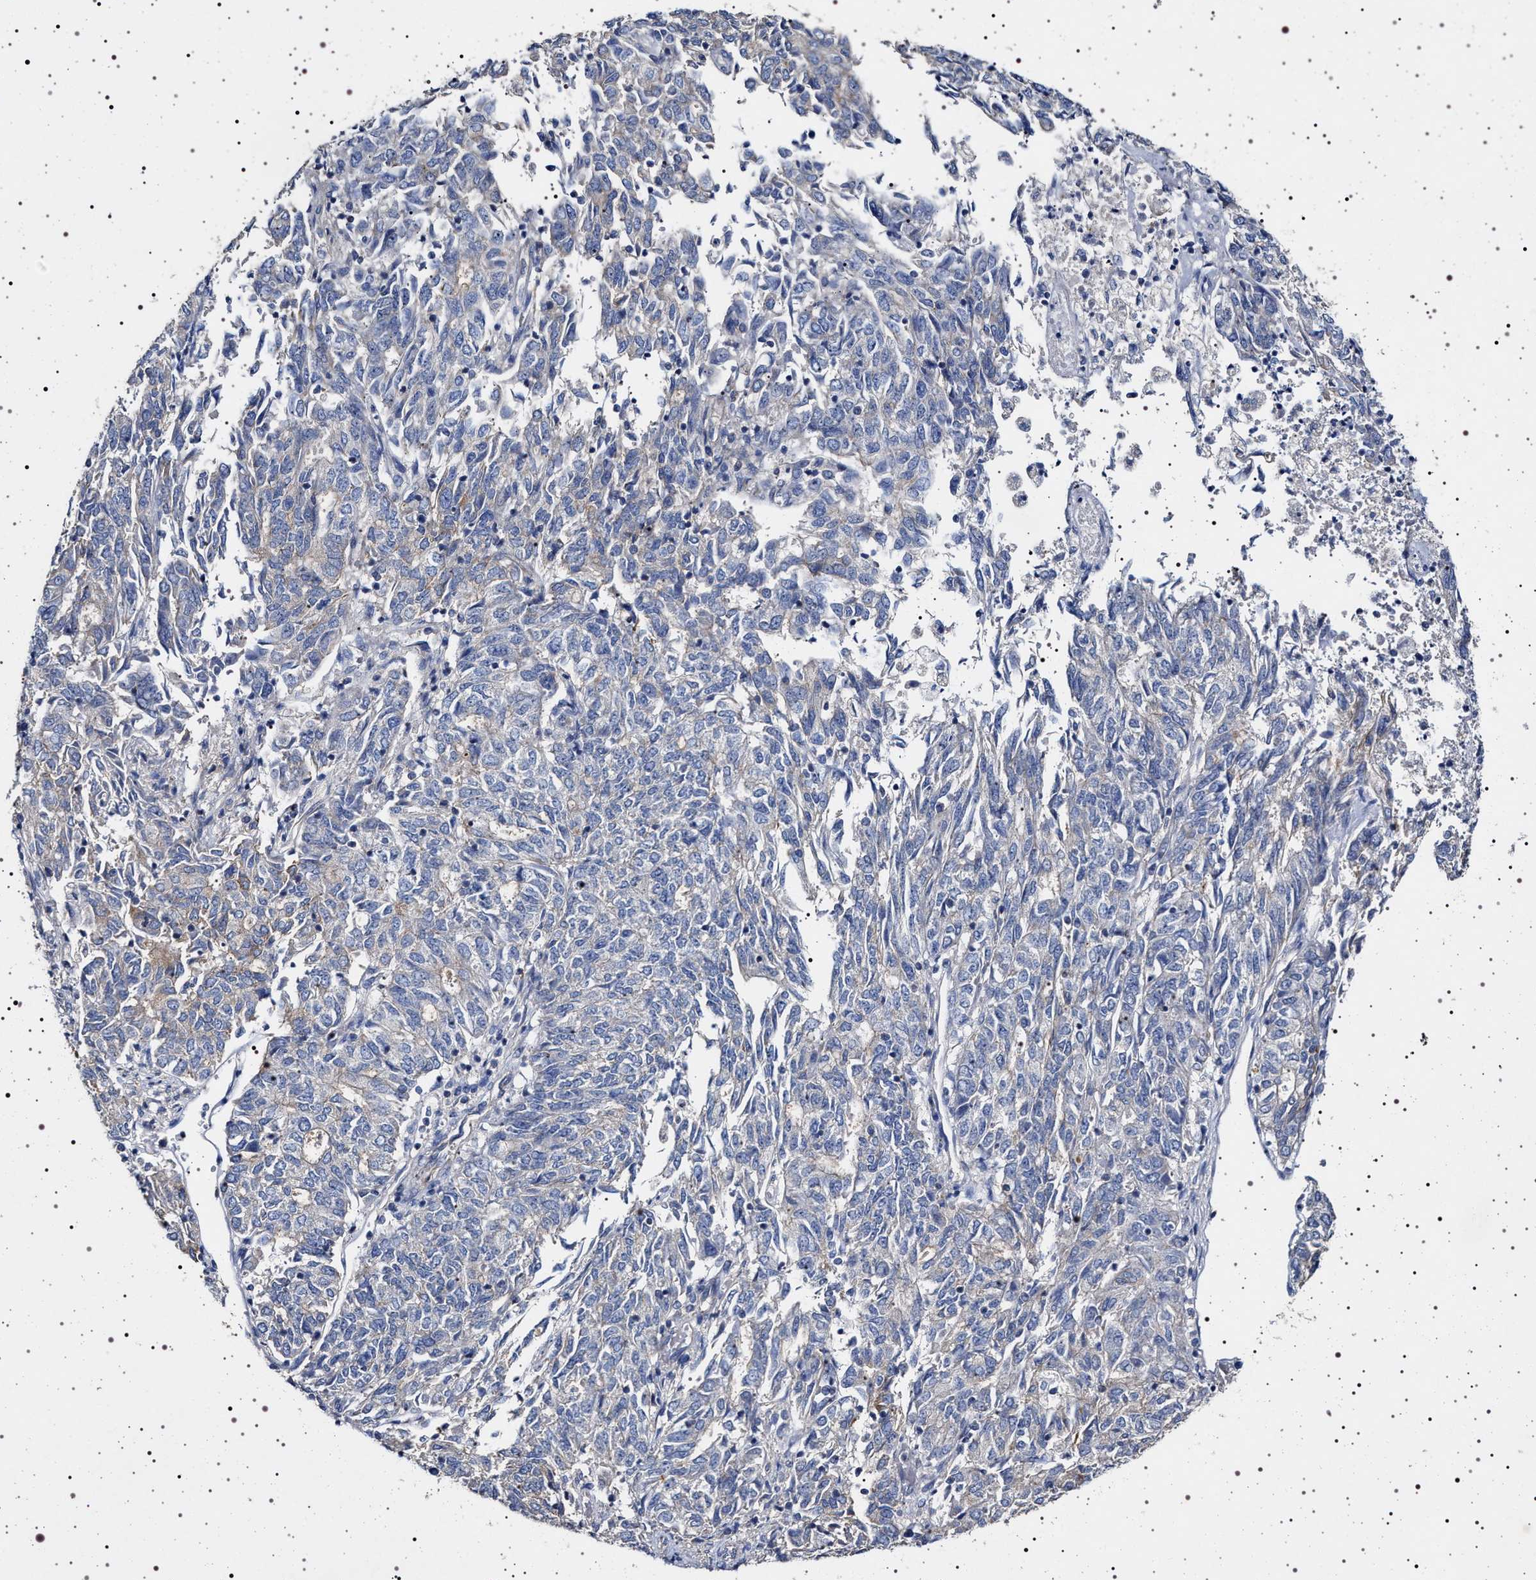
{"staining": {"intensity": "negative", "quantity": "none", "location": "none"}, "tissue": "endometrial cancer", "cell_type": "Tumor cells", "image_type": "cancer", "snomed": [{"axis": "morphology", "description": "Adenocarcinoma, NOS"}, {"axis": "topography", "description": "Endometrium"}], "caption": "This is an IHC micrograph of human adenocarcinoma (endometrial). There is no staining in tumor cells.", "gene": "NAALADL2", "patient": {"sex": "female", "age": 80}}